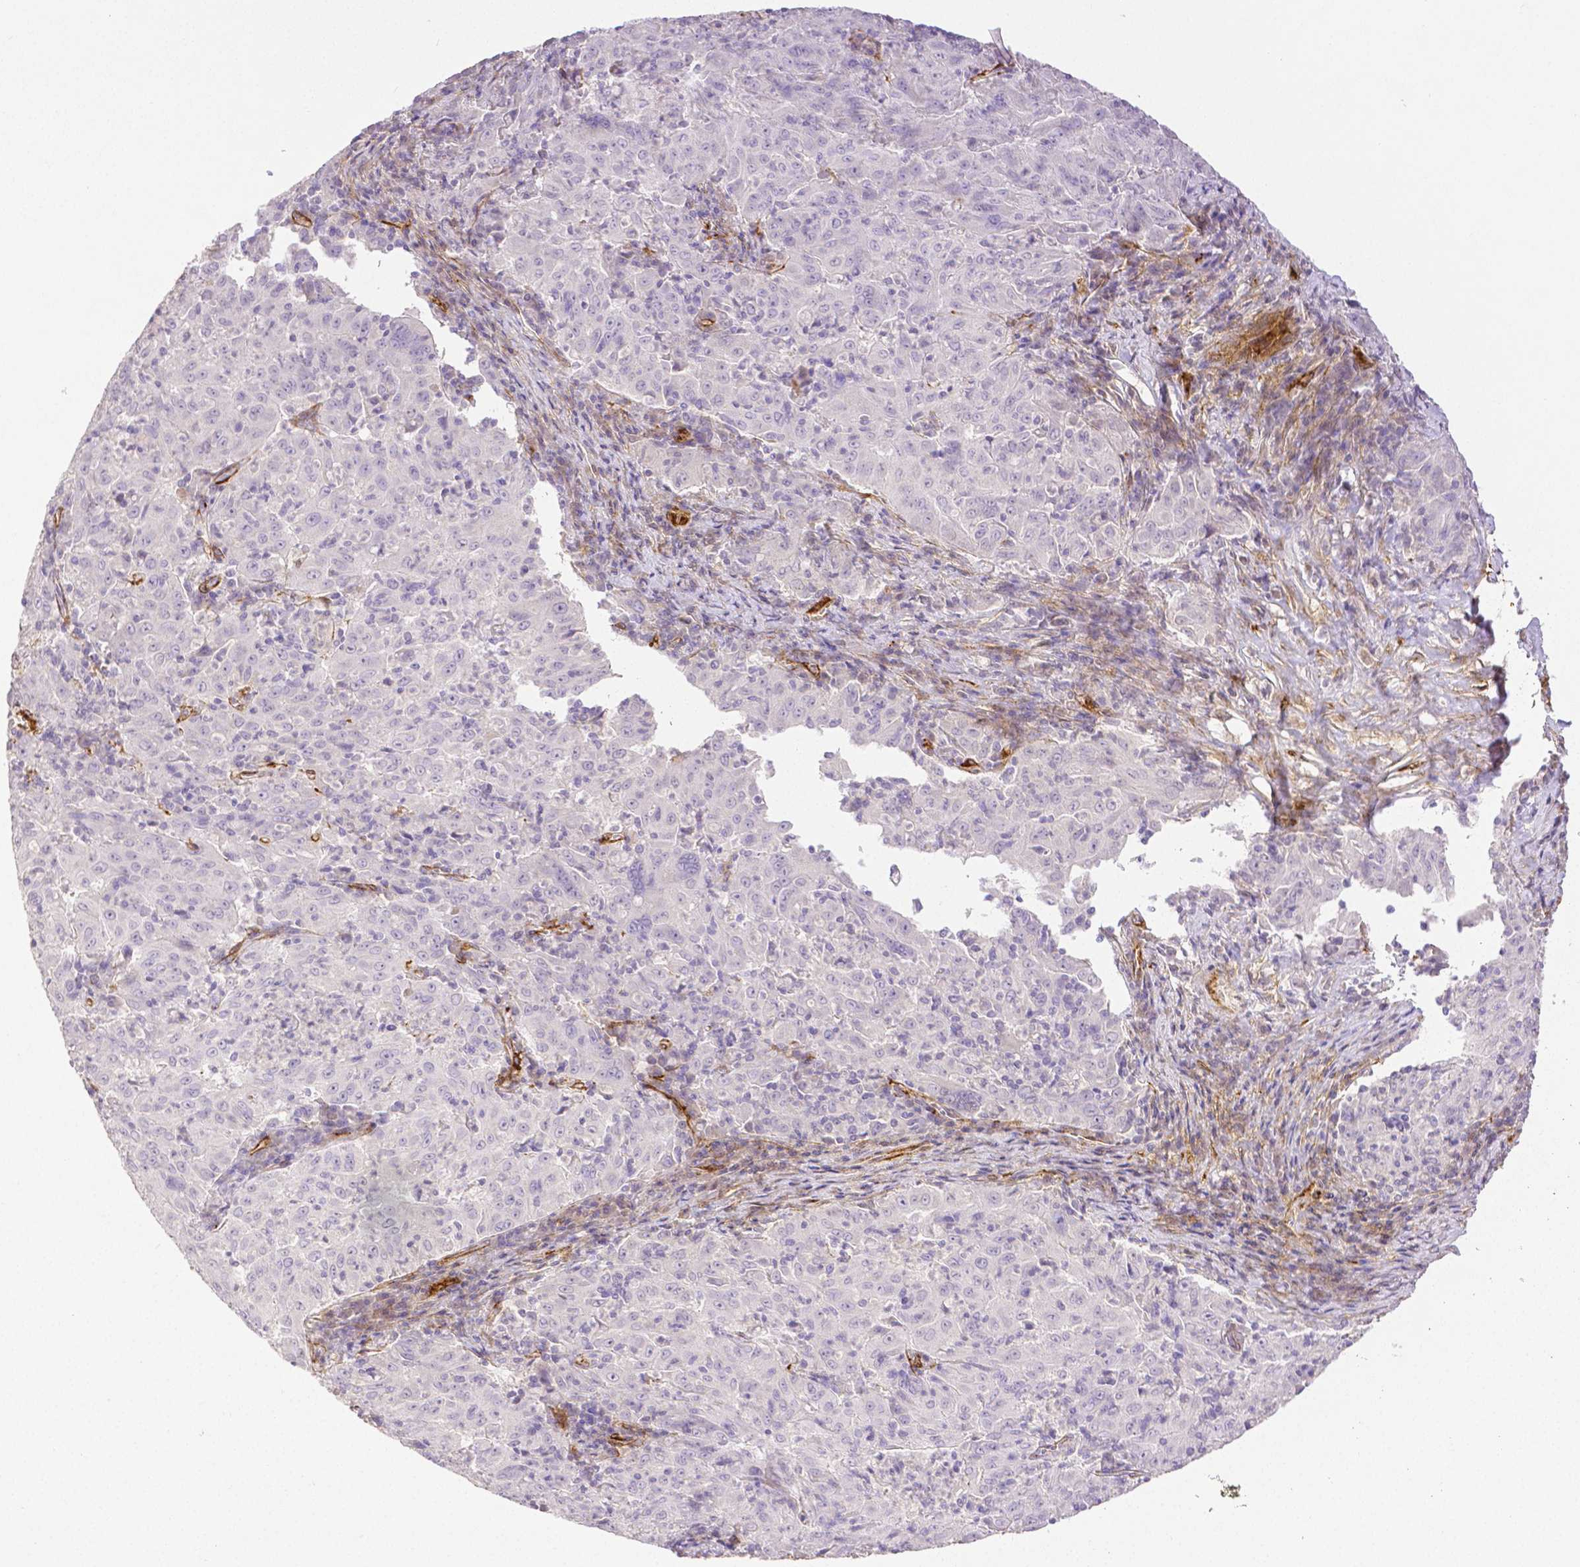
{"staining": {"intensity": "negative", "quantity": "none", "location": "none"}, "tissue": "pancreatic cancer", "cell_type": "Tumor cells", "image_type": "cancer", "snomed": [{"axis": "morphology", "description": "Adenocarcinoma, NOS"}, {"axis": "topography", "description": "Pancreas"}], "caption": "Pancreatic adenocarcinoma stained for a protein using immunohistochemistry (IHC) demonstrates no positivity tumor cells.", "gene": "THY1", "patient": {"sex": "male", "age": 63}}